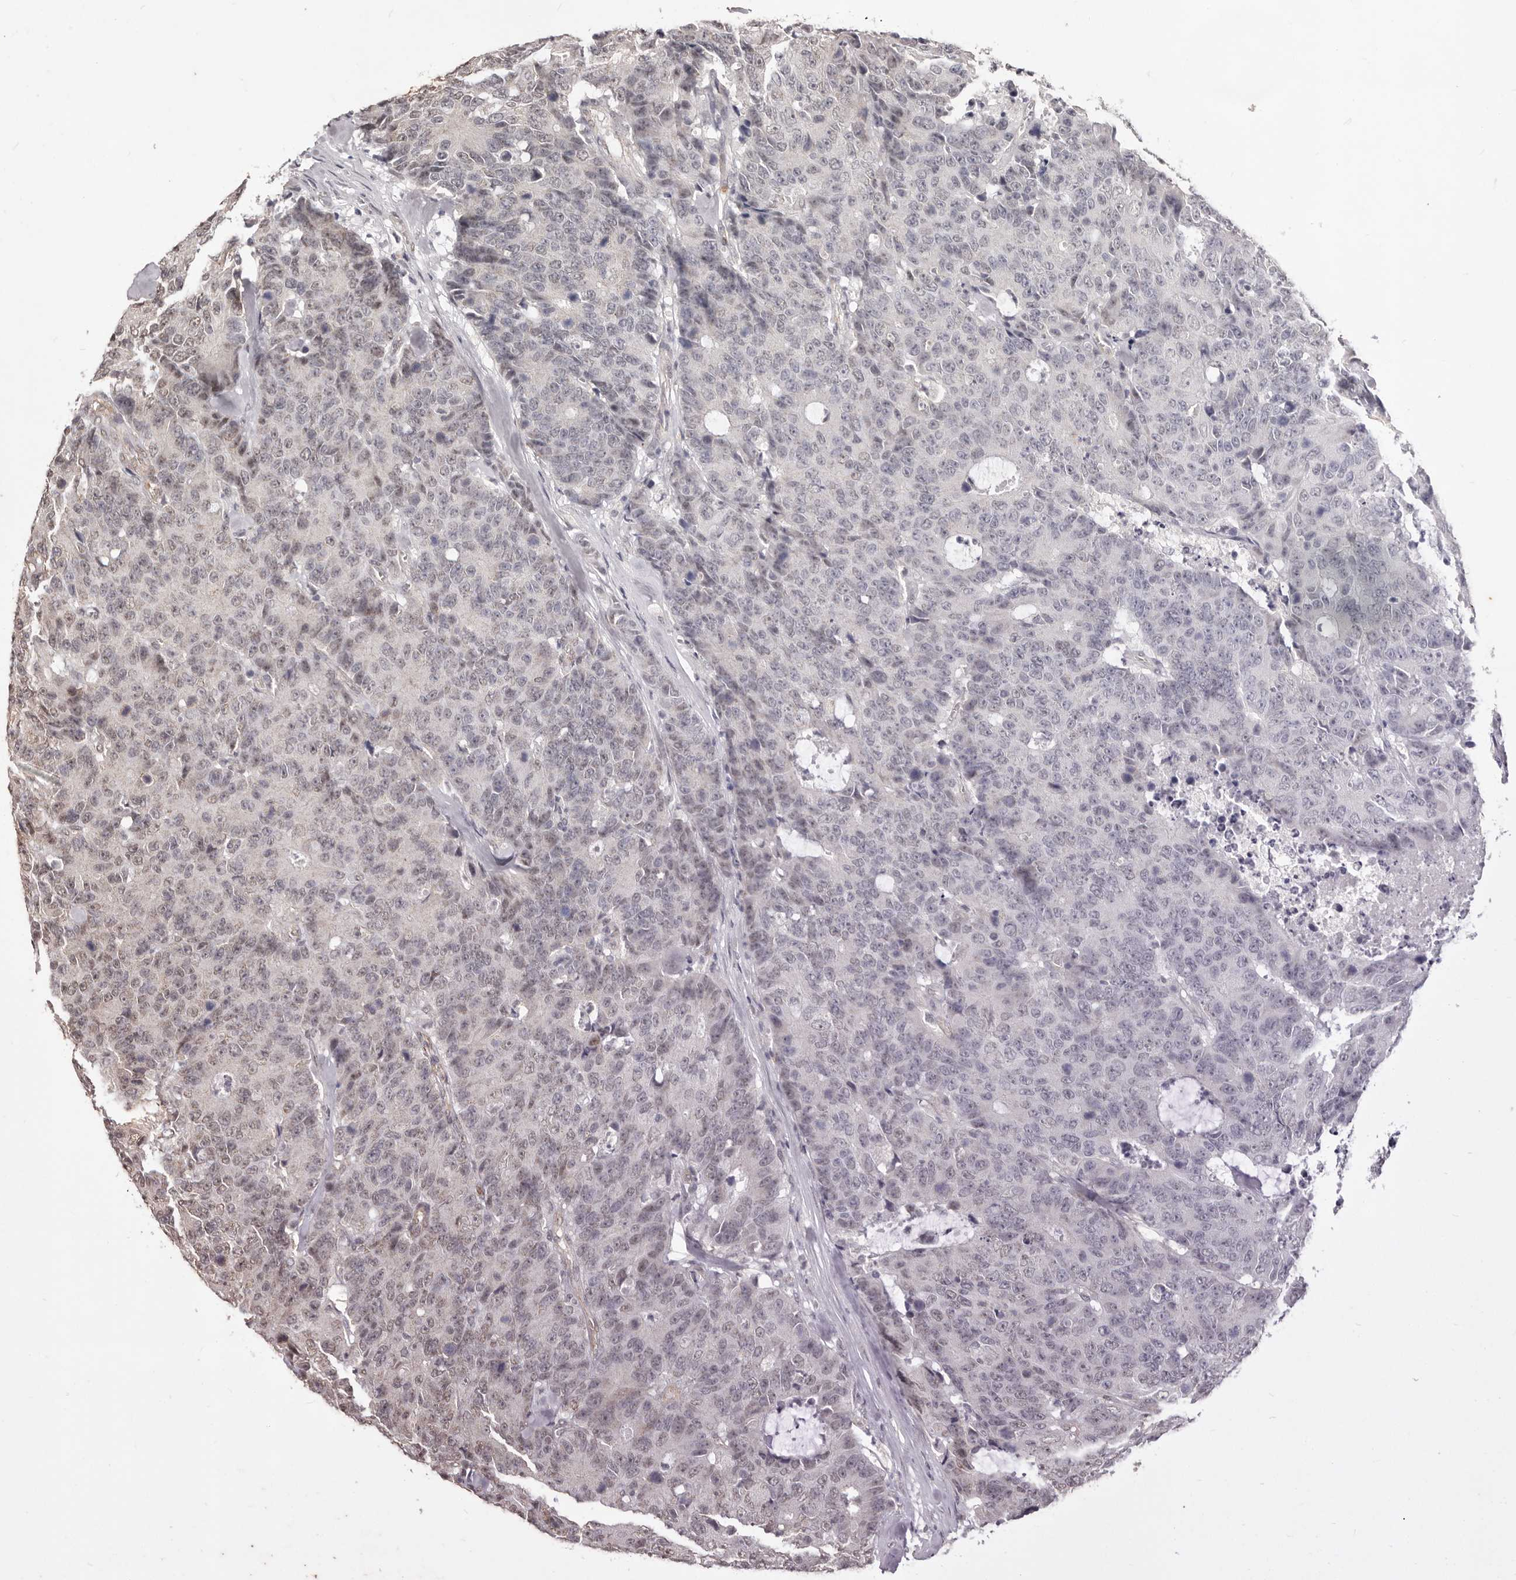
{"staining": {"intensity": "weak", "quantity": "25%-75%", "location": "nuclear"}, "tissue": "colorectal cancer", "cell_type": "Tumor cells", "image_type": "cancer", "snomed": [{"axis": "morphology", "description": "Adenocarcinoma, NOS"}, {"axis": "topography", "description": "Colon"}], "caption": "Adenocarcinoma (colorectal) stained with DAB (3,3'-diaminobenzidine) immunohistochemistry (IHC) shows low levels of weak nuclear positivity in about 25%-75% of tumor cells.", "gene": "RPS6KA5", "patient": {"sex": "female", "age": 86}}